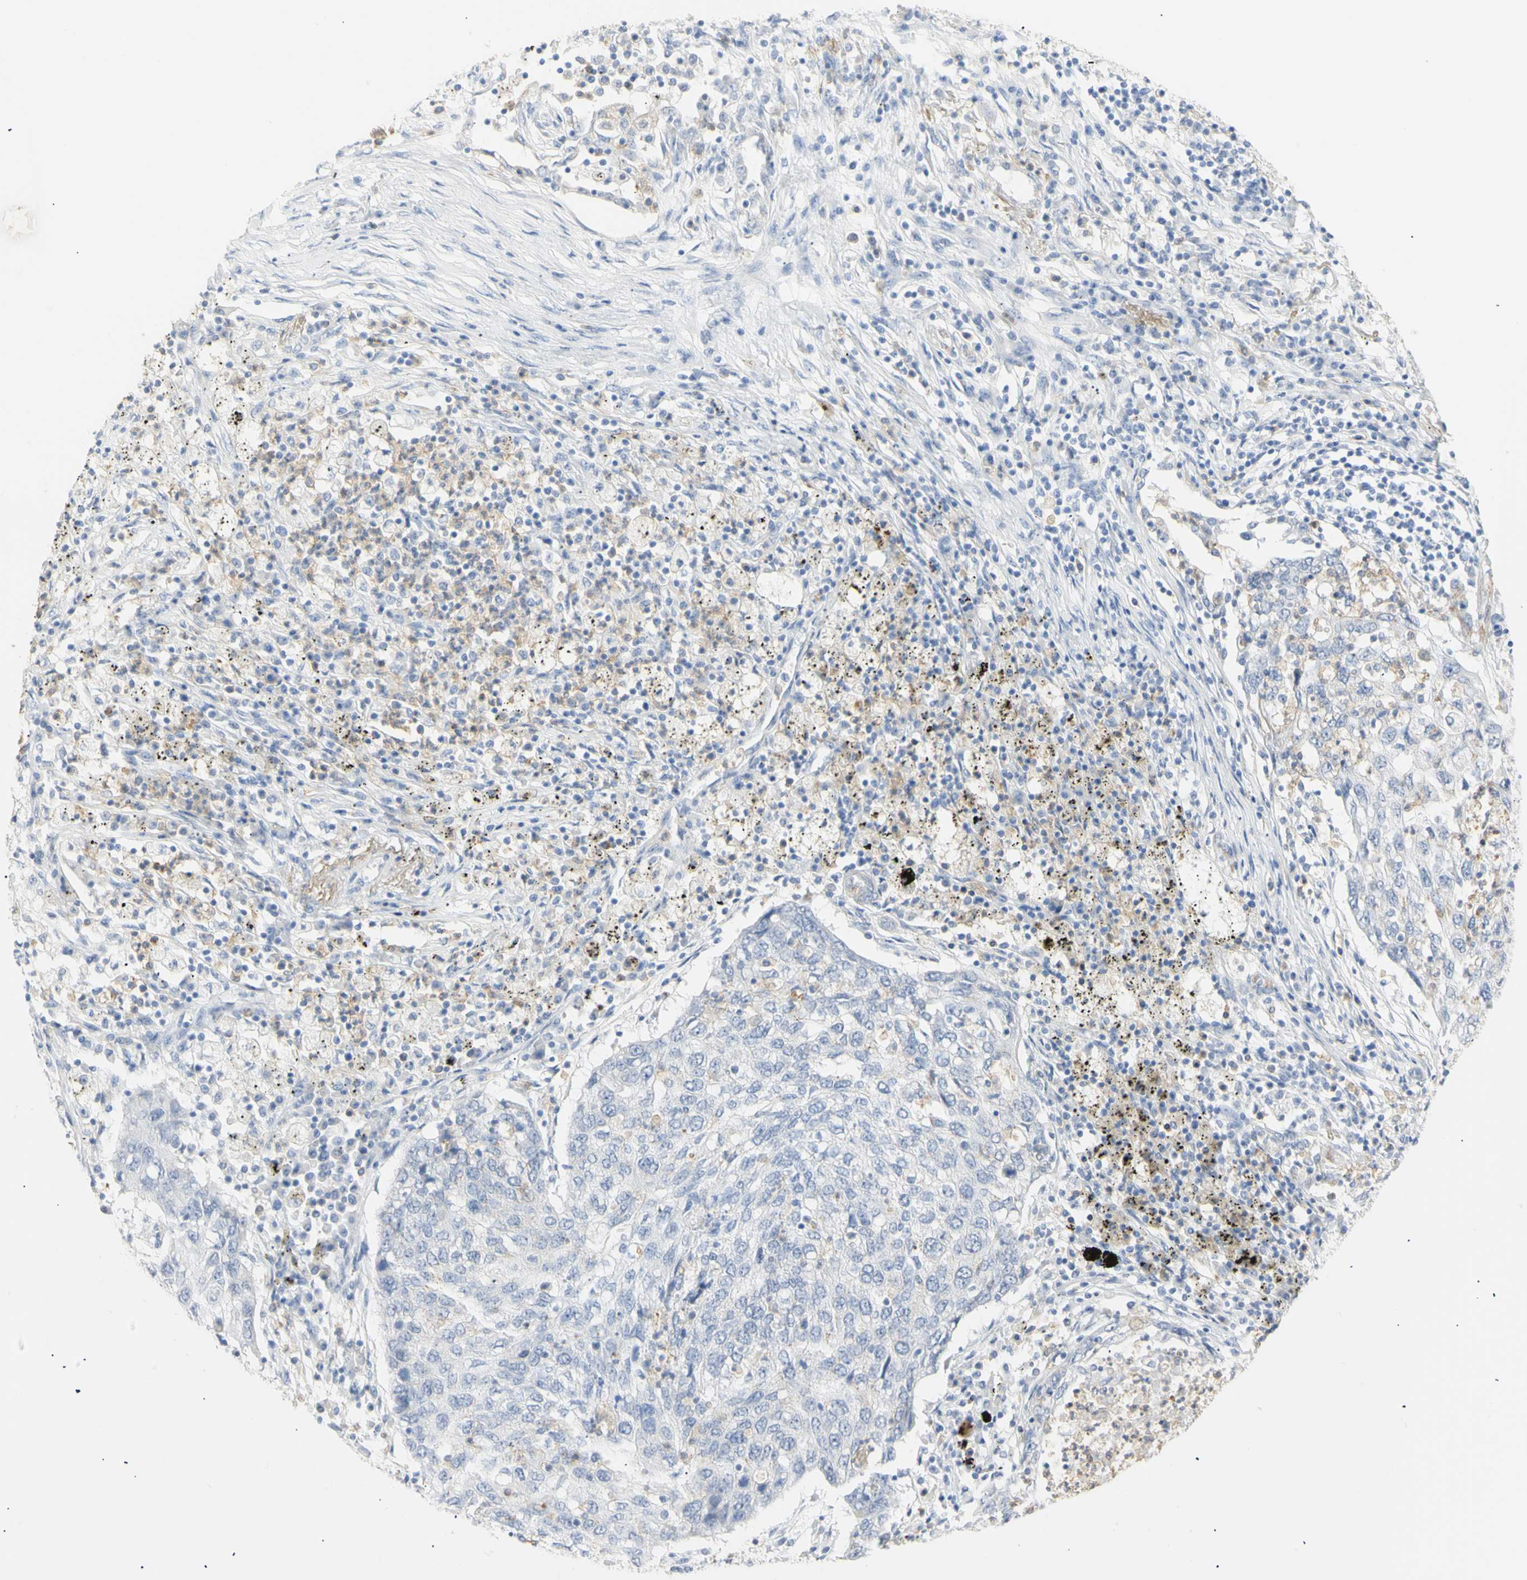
{"staining": {"intensity": "weak", "quantity": "<25%", "location": "cytoplasmic/membranous"}, "tissue": "lung cancer", "cell_type": "Tumor cells", "image_type": "cancer", "snomed": [{"axis": "morphology", "description": "Squamous cell carcinoma, NOS"}, {"axis": "topography", "description": "Lung"}], "caption": "This is an IHC photomicrograph of squamous cell carcinoma (lung). There is no staining in tumor cells.", "gene": "B4GALNT3", "patient": {"sex": "female", "age": 63}}